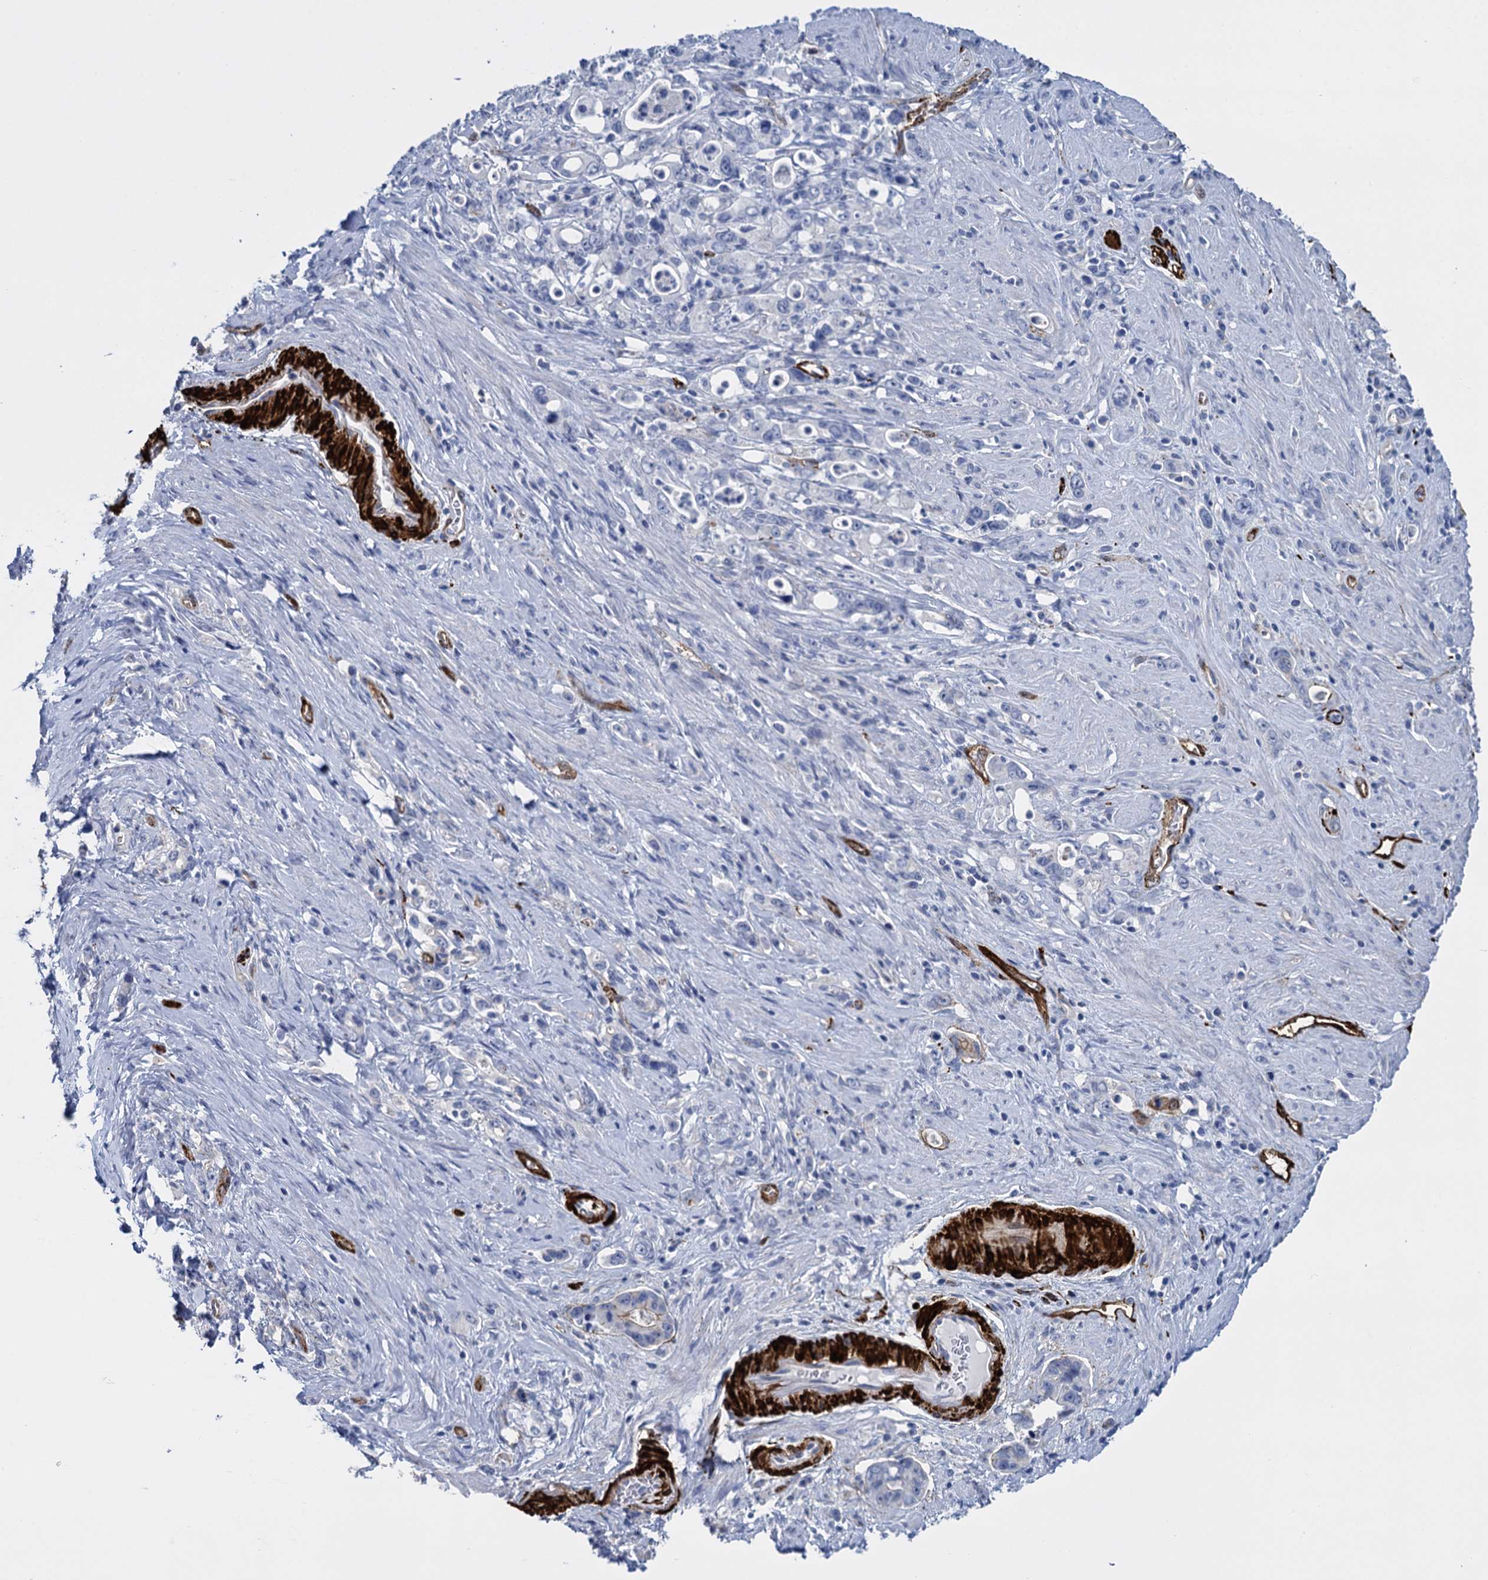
{"staining": {"intensity": "negative", "quantity": "none", "location": "none"}, "tissue": "stomach cancer", "cell_type": "Tumor cells", "image_type": "cancer", "snomed": [{"axis": "morphology", "description": "Adenocarcinoma, NOS"}, {"axis": "topography", "description": "Stomach, lower"}], "caption": "The photomicrograph shows no significant expression in tumor cells of stomach cancer (adenocarcinoma). (DAB IHC, high magnification).", "gene": "SNCG", "patient": {"sex": "female", "age": 43}}